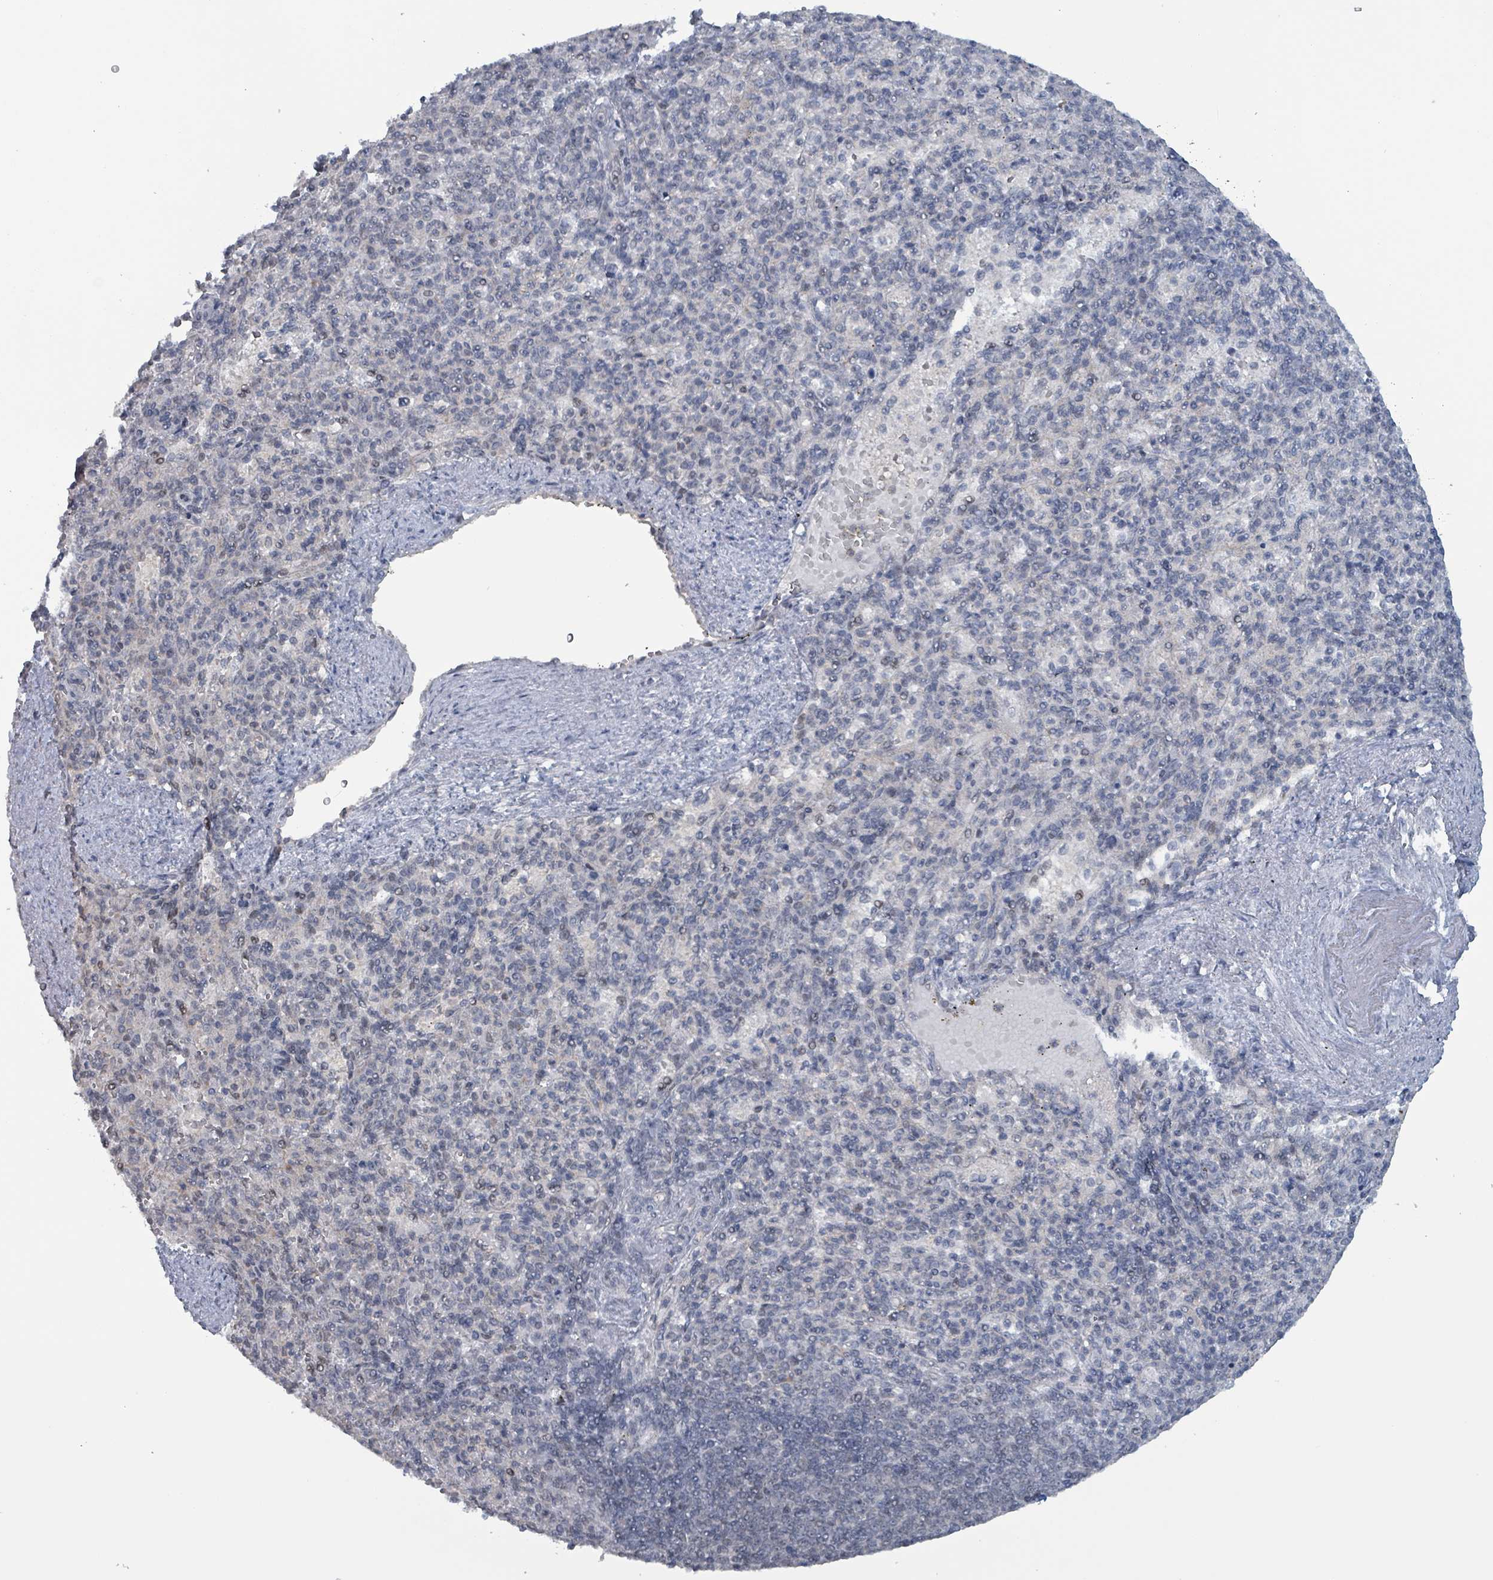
{"staining": {"intensity": "negative", "quantity": "none", "location": "none"}, "tissue": "spleen", "cell_type": "Cells in red pulp", "image_type": "normal", "snomed": [{"axis": "morphology", "description": "Normal tissue, NOS"}, {"axis": "topography", "description": "Spleen"}], "caption": "Micrograph shows no significant protein positivity in cells in red pulp of normal spleen.", "gene": "BIVM", "patient": {"sex": "female", "age": 74}}